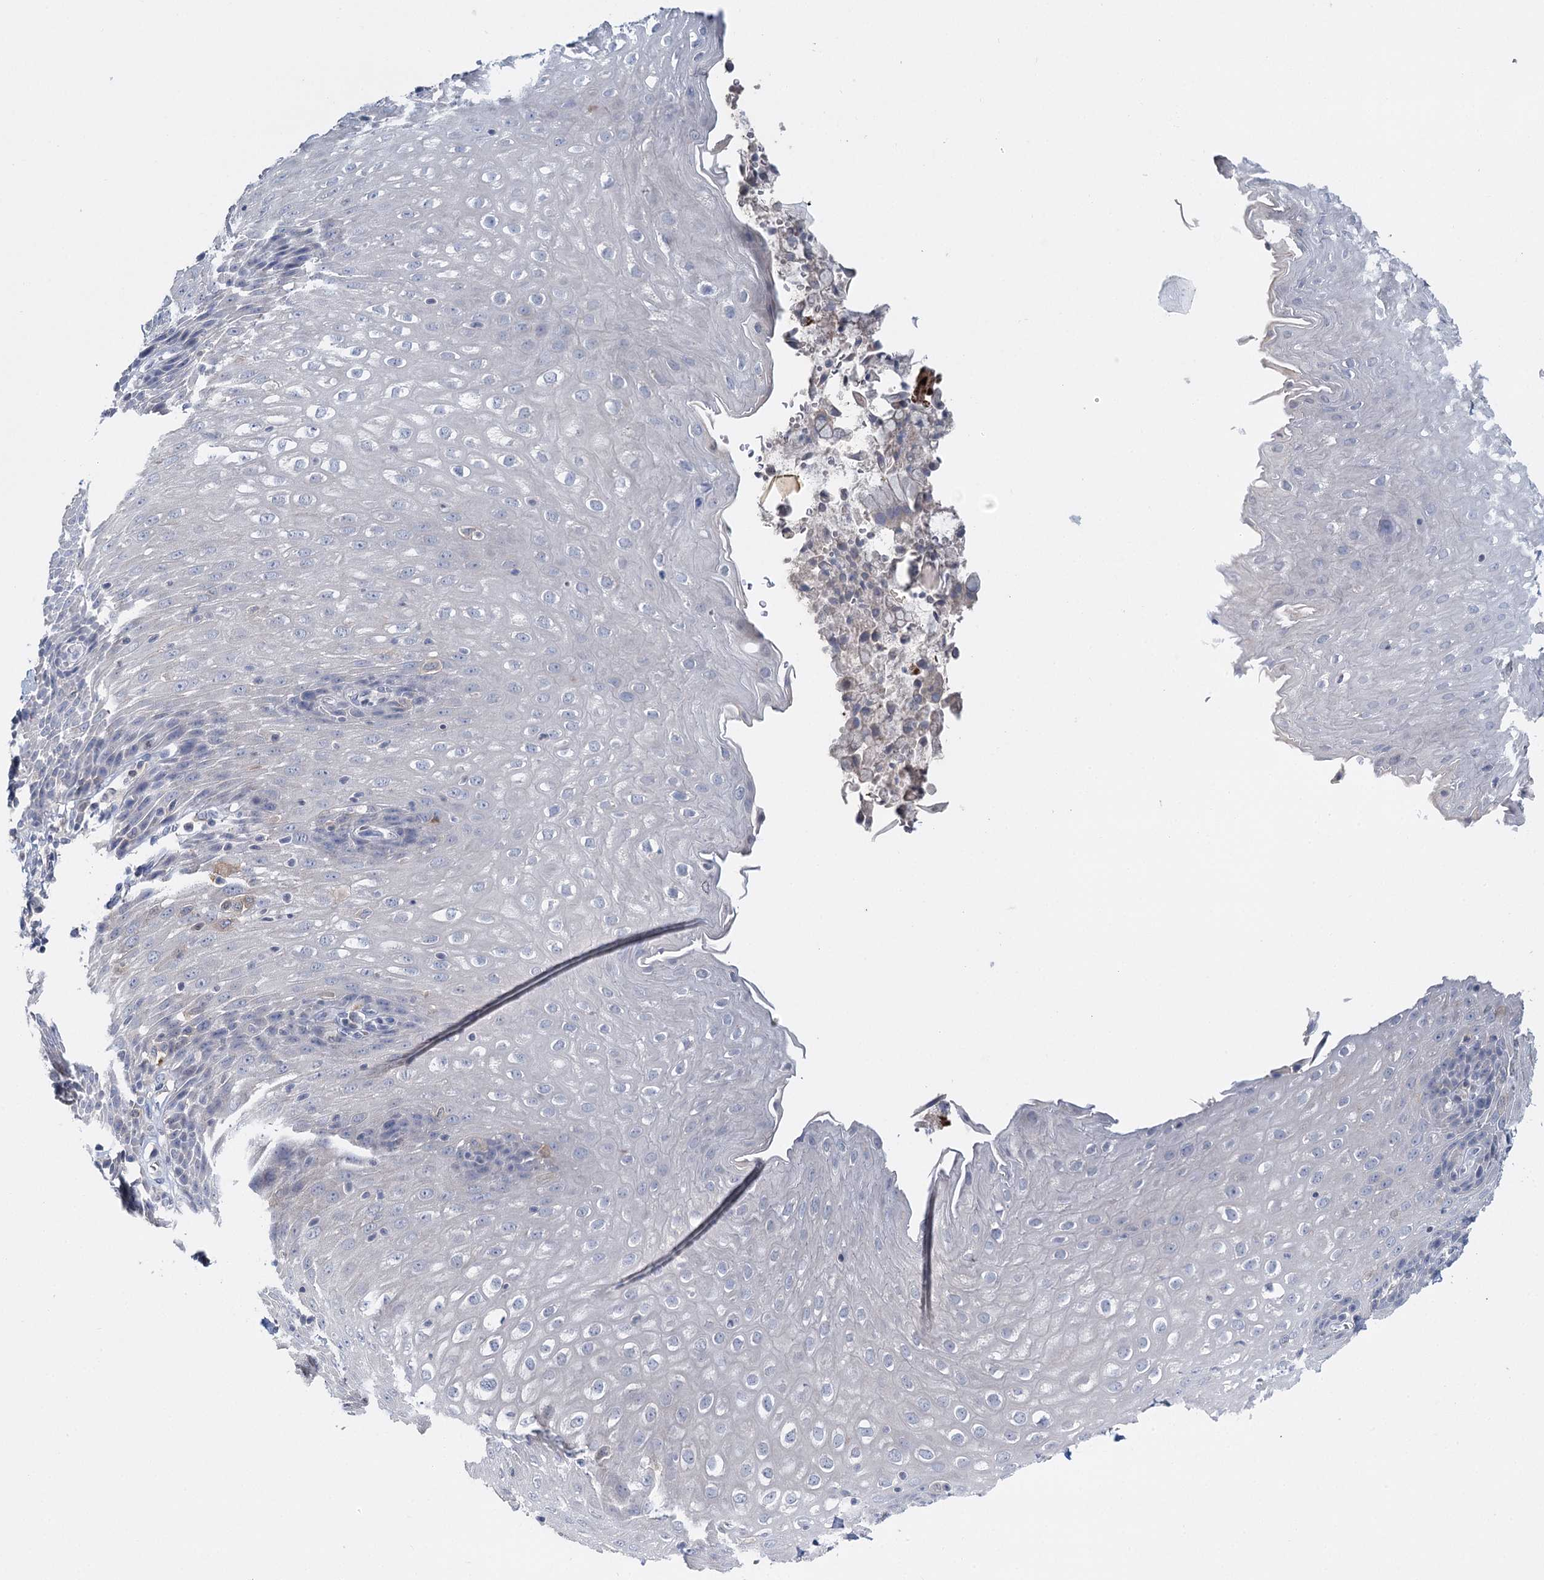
{"staining": {"intensity": "negative", "quantity": "none", "location": "none"}, "tissue": "esophagus", "cell_type": "Squamous epithelial cells", "image_type": "normal", "snomed": [{"axis": "morphology", "description": "Normal tissue, NOS"}, {"axis": "topography", "description": "Esophagus"}], "caption": "An immunohistochemistry (IHC) micrograph of unremarkable esophagus is shown. There is no staining in squamous epithelial cells of esophagus.", "gene": "DAPK1", "patient": {"sex": "female", "age": 61}}